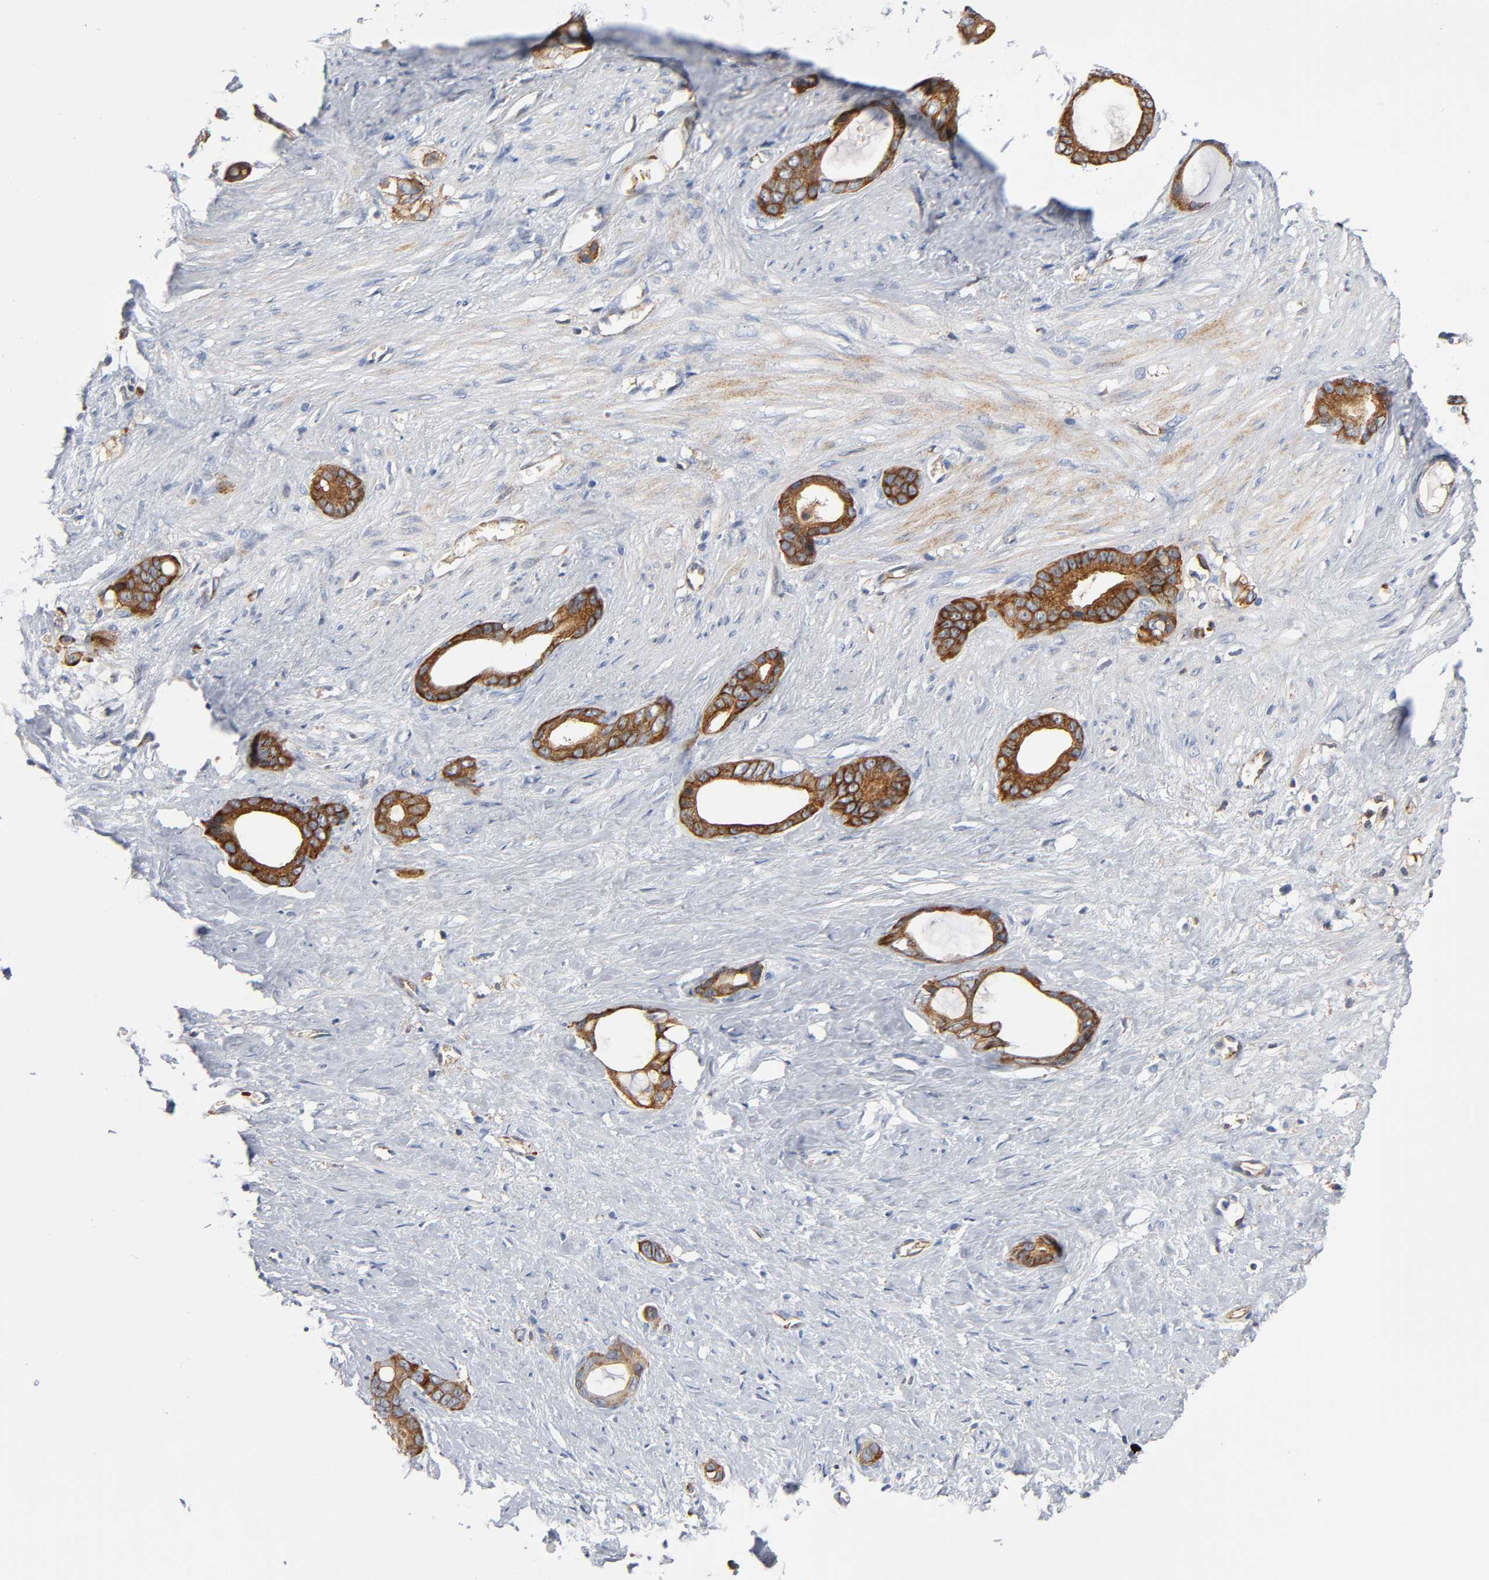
{"staining": {"intensity": "strong", "quantity": ">75%", "location": "cytoplasmic/membranous"}, "tissue": "stomach cancer", "cell_type": "Tumor cells", "image_type": "cancer", "snomed": [{"axis": "morphology", "description": "Adenocarcinoma, NOS"}, {"axis": "topography", "description": "Stomach"}], "caption": "Tumor cells show high levels of strong cytoplasmic/membranous positivity in about >75% of cells in human stomach cancer.", "gene": "CD2AP", "patient": {"sex": "female", "age": 75}}